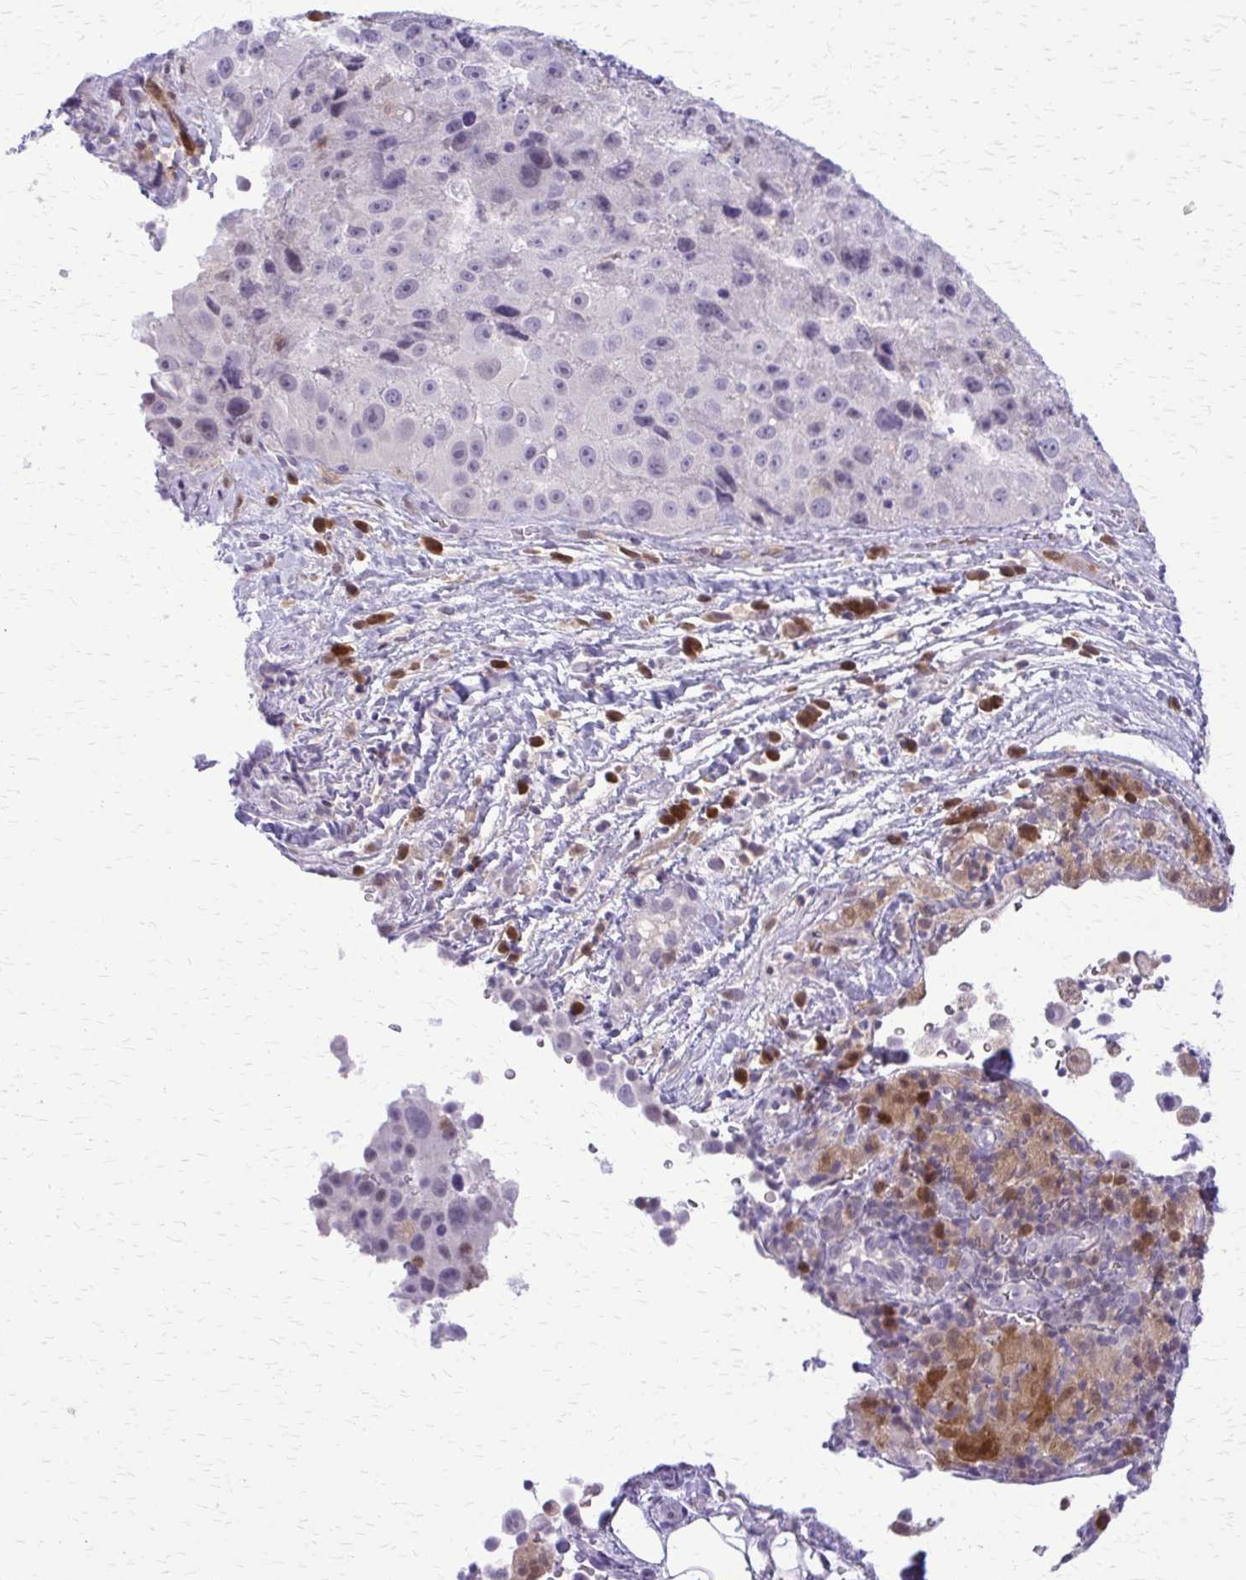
{"staining": {"intensity": "negative", "quantity": "none", "location": "none"}, "tissue": "melanoma", "cell_type": "Tumor cells", "image_type": "cancer", "snomed": [{"axis": "morphology", "description": "Malignant melanoma, Metastatic site"}, {"axis": "topography", "description": "Lymph node"}], "caption": "Immunohistochemistry (IHC) micrograph of human malignant melanoma (metastatic site) stained for a protein (brown), which shows no positivity in tumor cells.", "gene": "GLRX", "patient": {"sex": "male", "age": 62}}